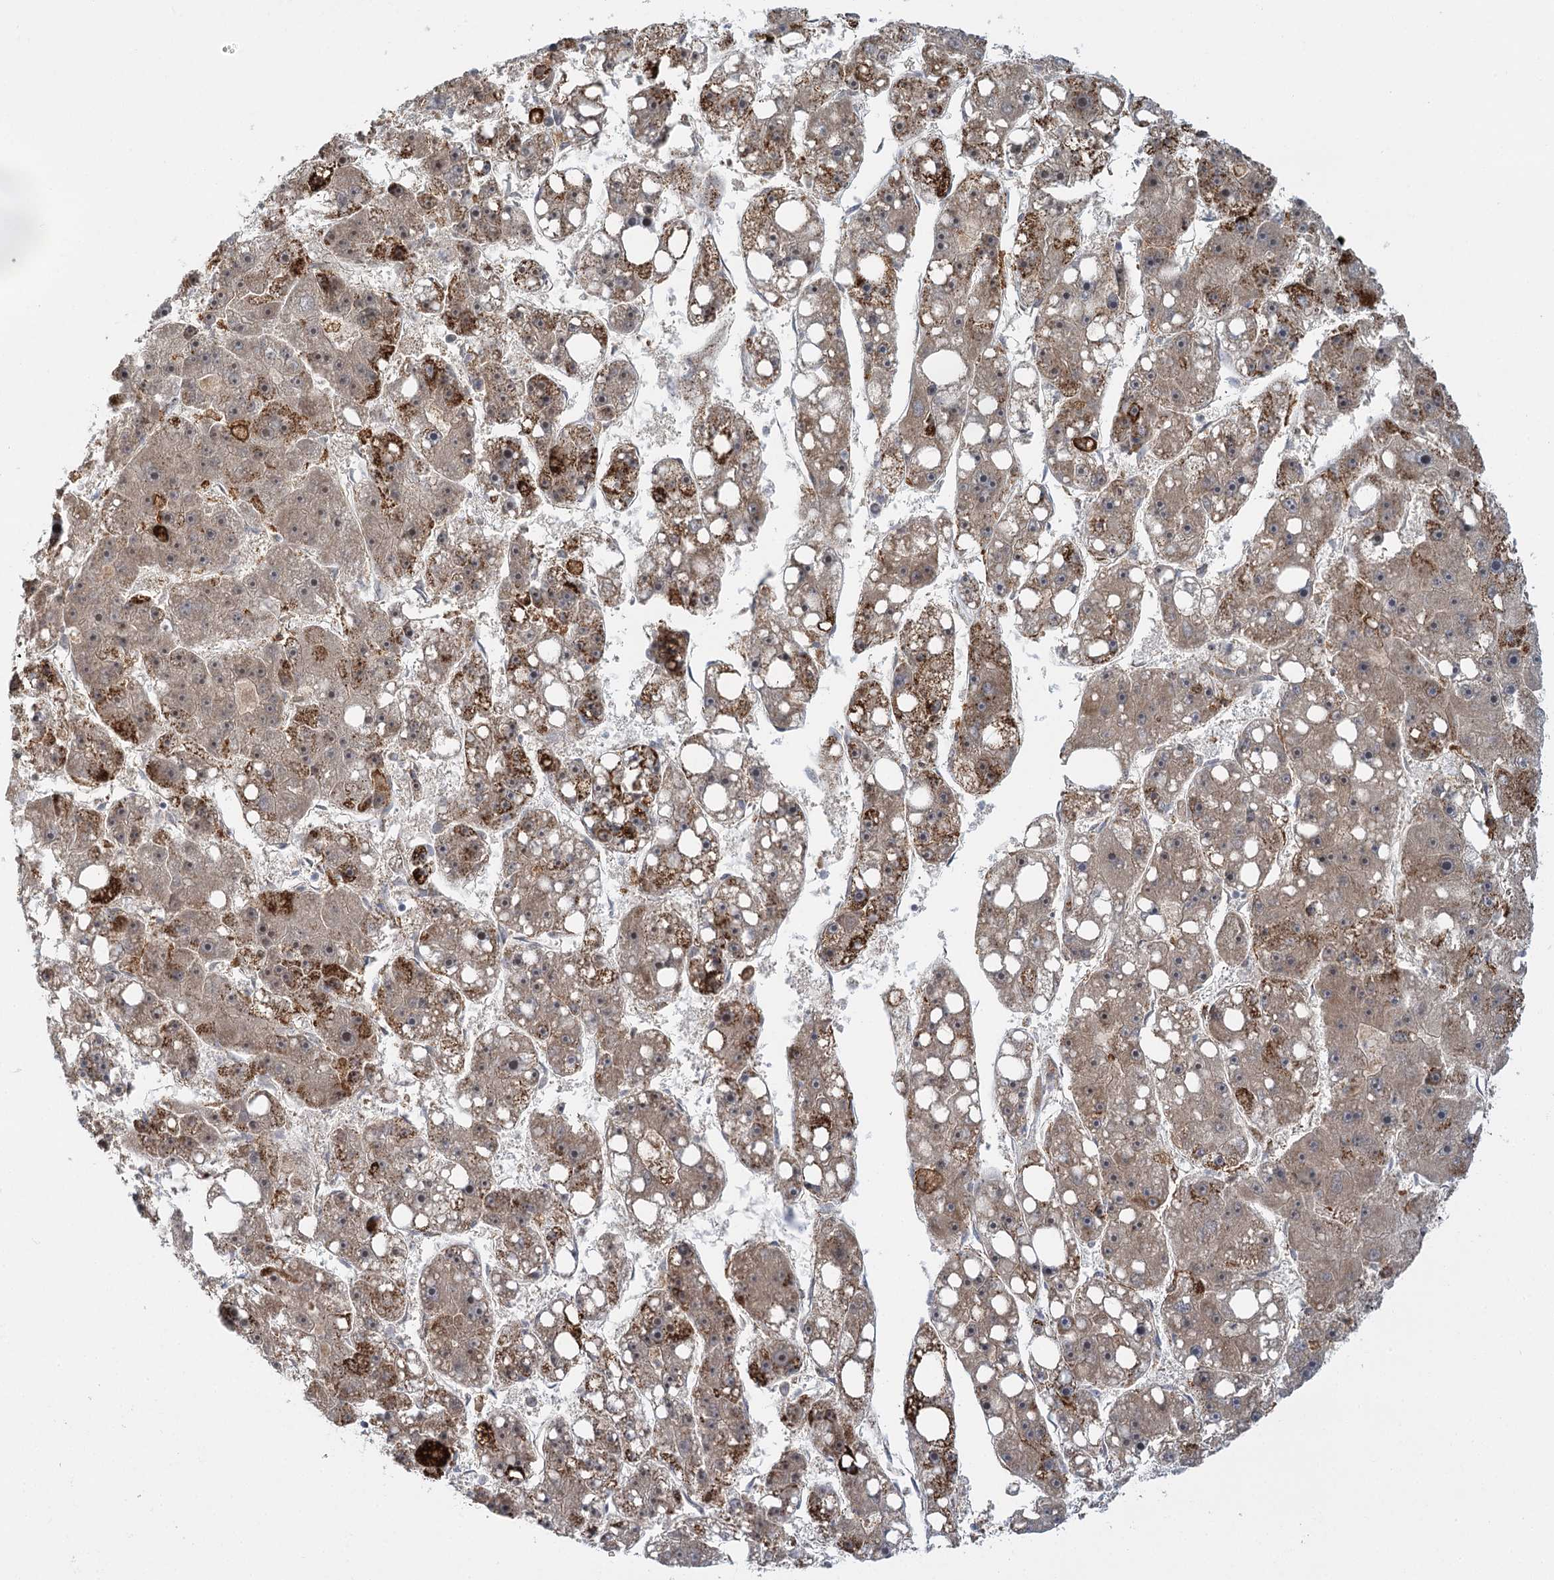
{"staining": {"intensity": "strong", "quantity": "<25%", "location": "cytoplasmic/membranous"}, "tissue": "liver cancer", "cell_type": "Tumor cells", "image_type": "cancer", "snomed": [{"axis": "morphology", "description": "Carcinoma, Hepatocellular, NOS"}, {"axis": "topography", "description": "Liver"}], "caption": "Hepatocellular carcinoma (liver) stained with a brown dye exhibits strong cytoplasmic/membranous positive staining in about <25% of tumor cells.", "gene": "TAS1R1", "patient": {"sex": "female", "age": 61}}